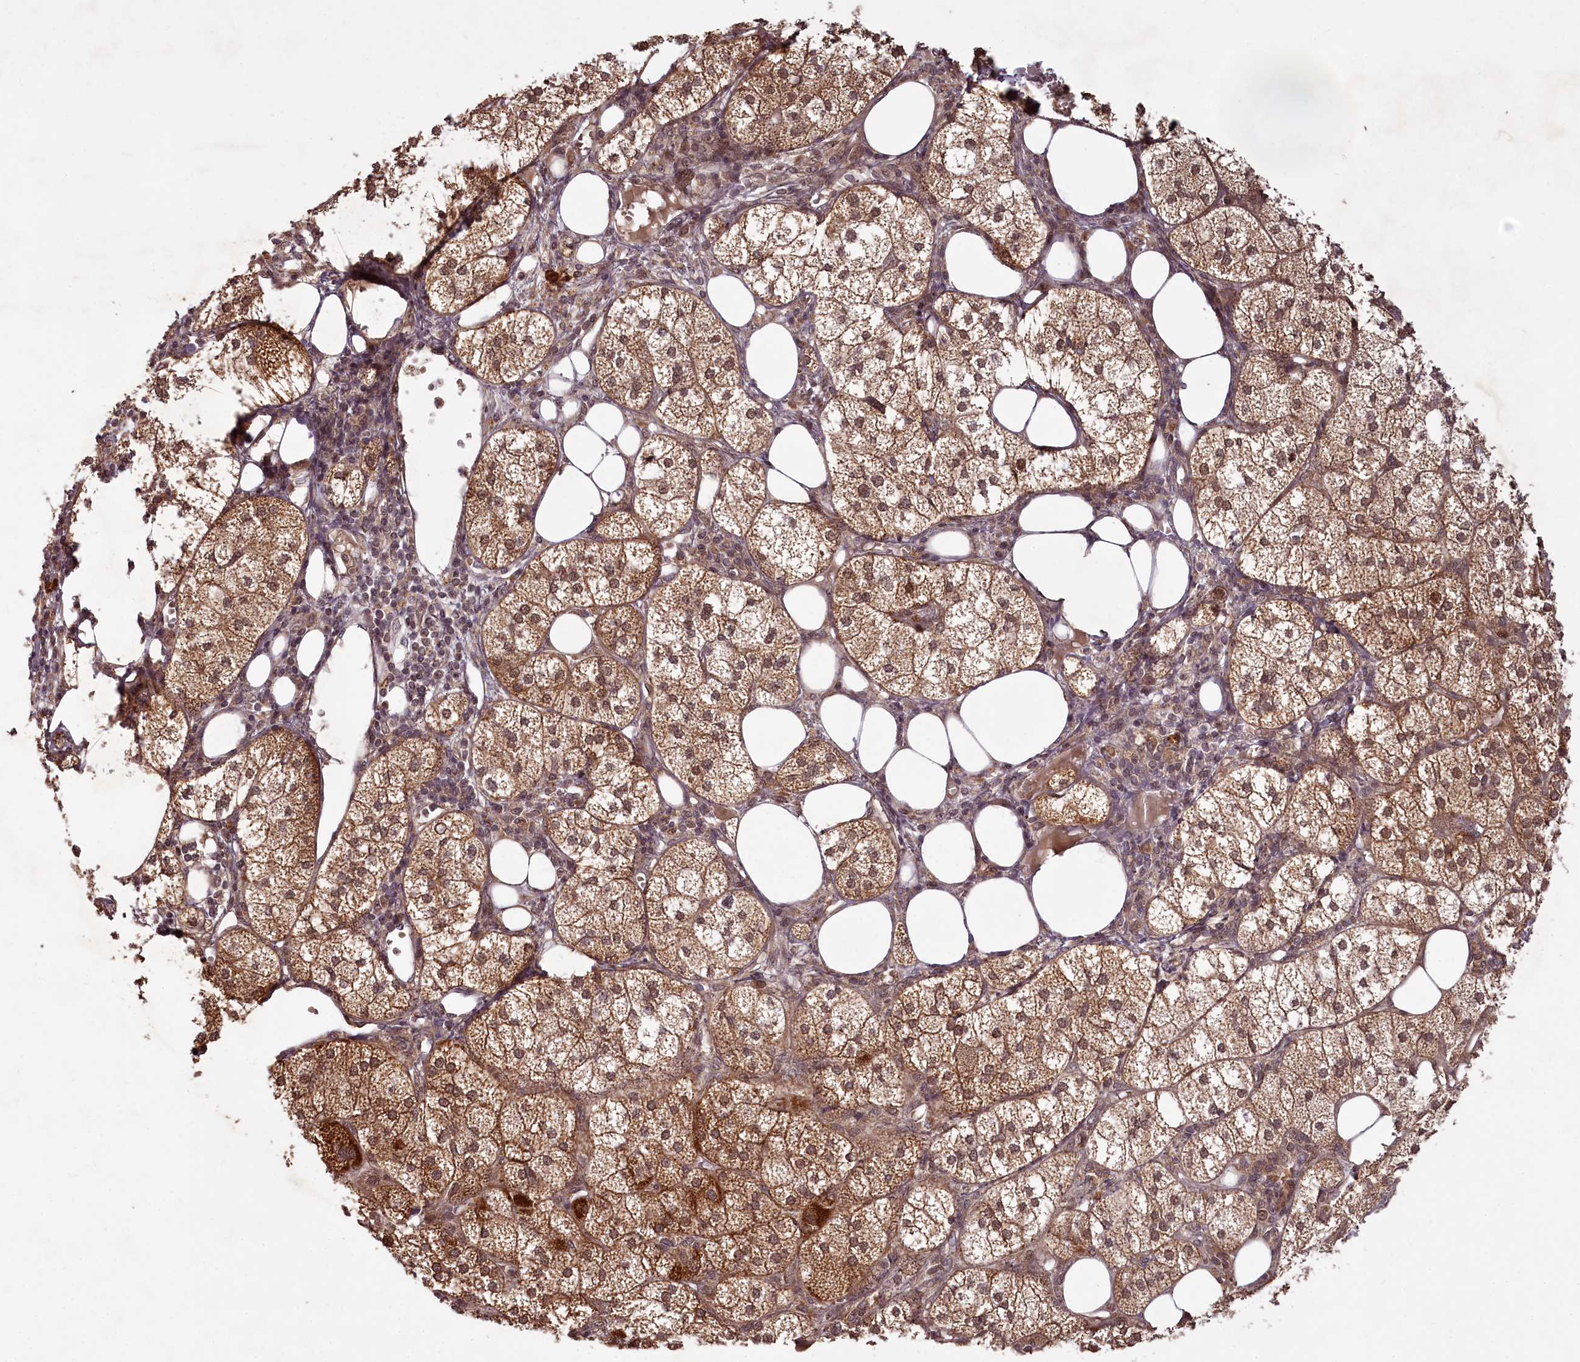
{"staining": {"intensity": "moderate", "quantity": ">75%", "location": "cytoplasmic/membranous"}, "tissue": "adrenal gland", "cell_type": "Glandular cells", "image_type": "normal", "snomed": [{"axis": "morphology", "description": "Normal tissue, NOS"}, {"axis": "topography", "description": "Adrenal gland"}], "caption": "This is a micrograph of immunohistochemistry staining of normal adrenal gland, which shows moderate staining in the cytoplasmic/membranous of glandular cells.", "gene": "PCBP2", "patient": {"sex": "female", "age": 61}}